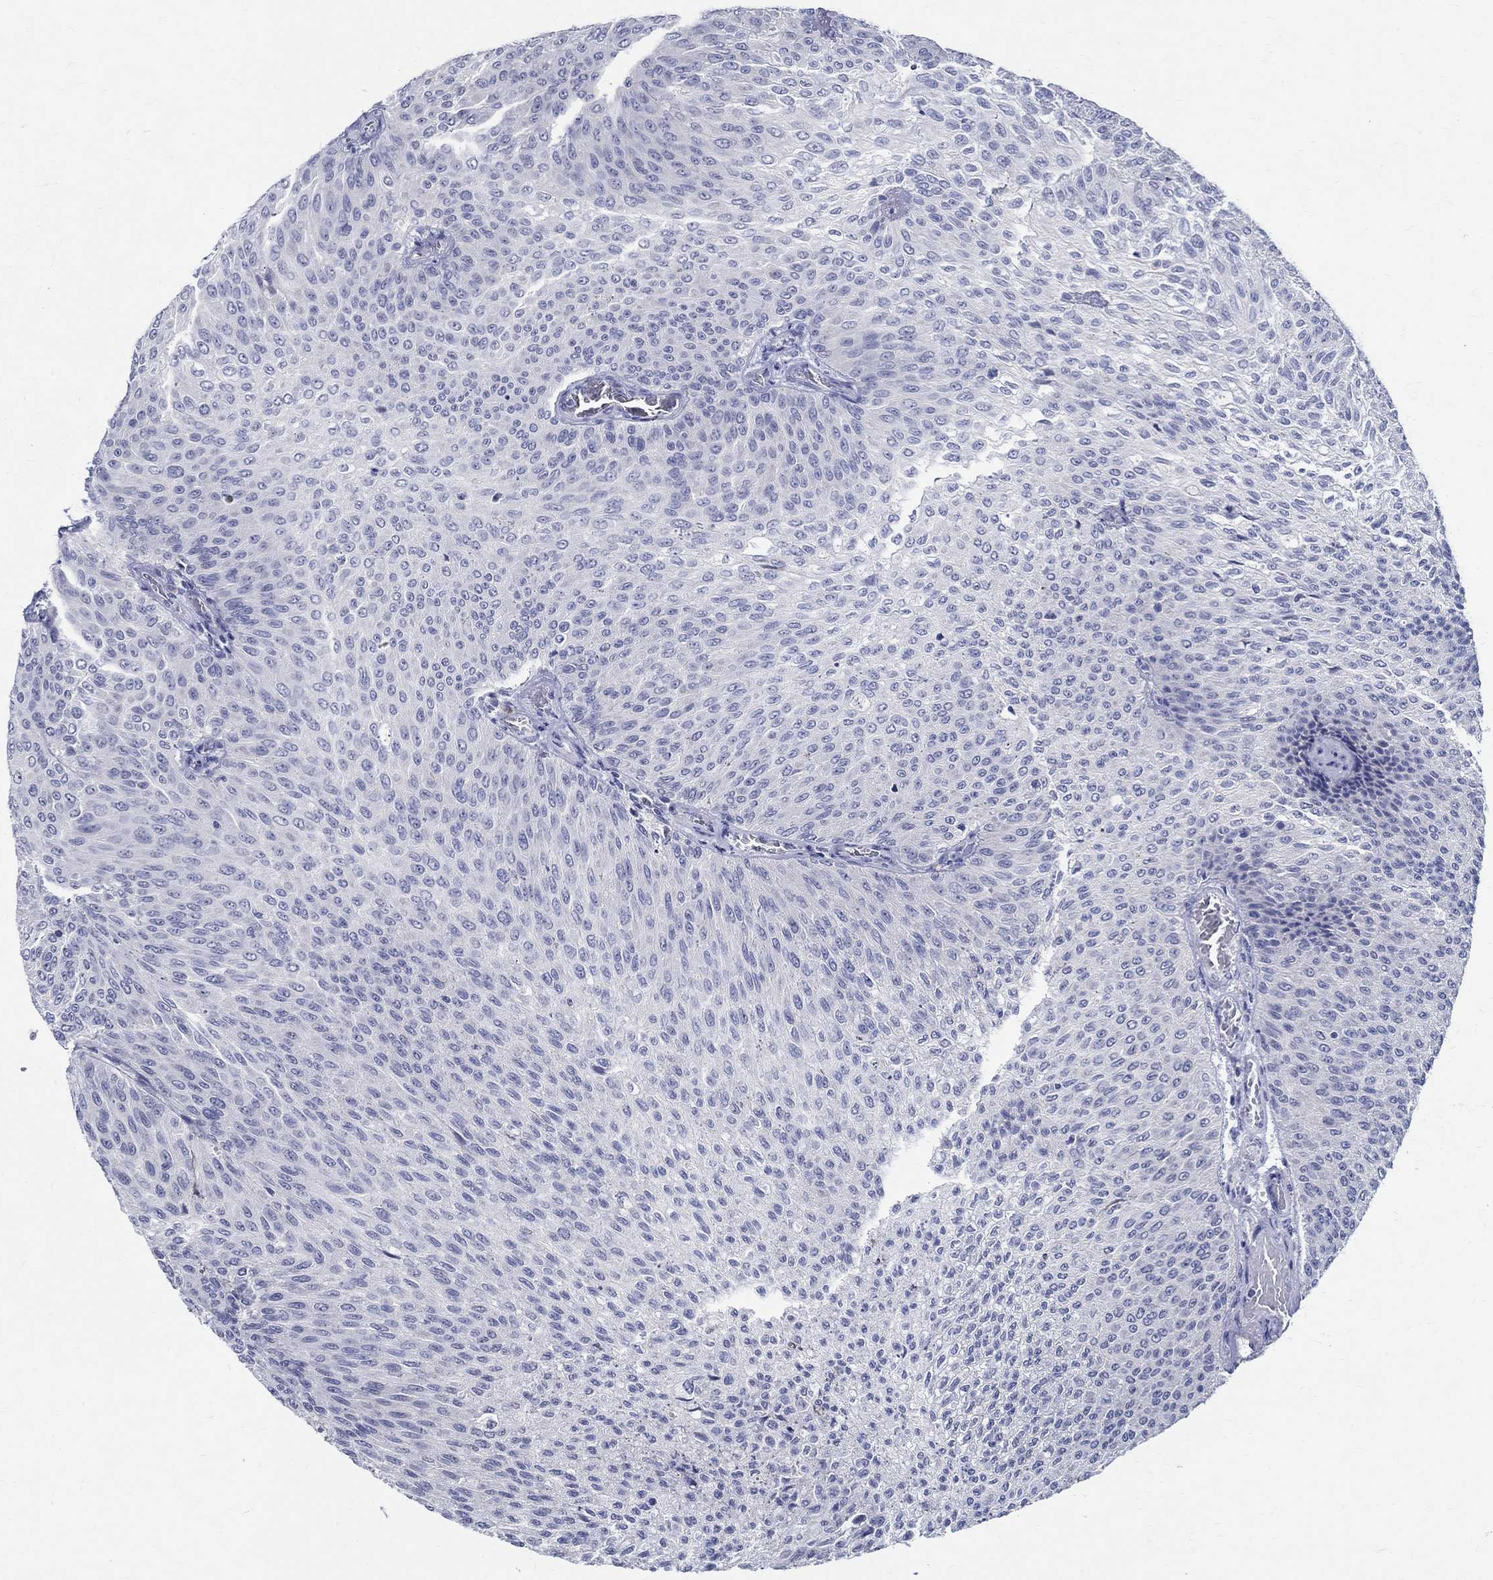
{"staining": {"intensity": "negative", "quantity": "none", "location": "none"}, "tissue": "urothelial cancer", "cell_type": "Tumor cells", "image_type": "cancer", "snomed": [{"axis": "morphology", "description": "Urothelial carcinoma, Low grade"}, {"axis": "topography", "description": "Ureter, NOS"}, {"axis": "topography", "description": "Urinary bladder"}], "caption": "An immunohistochemistry micrograph of urothelial carcinoma (low-grade) is shown. There is no staining in tumor cells of urothelial carcinoma (low-grade).", "gene": "CETN1", "patient": {"sex": "male", "age": 78}}